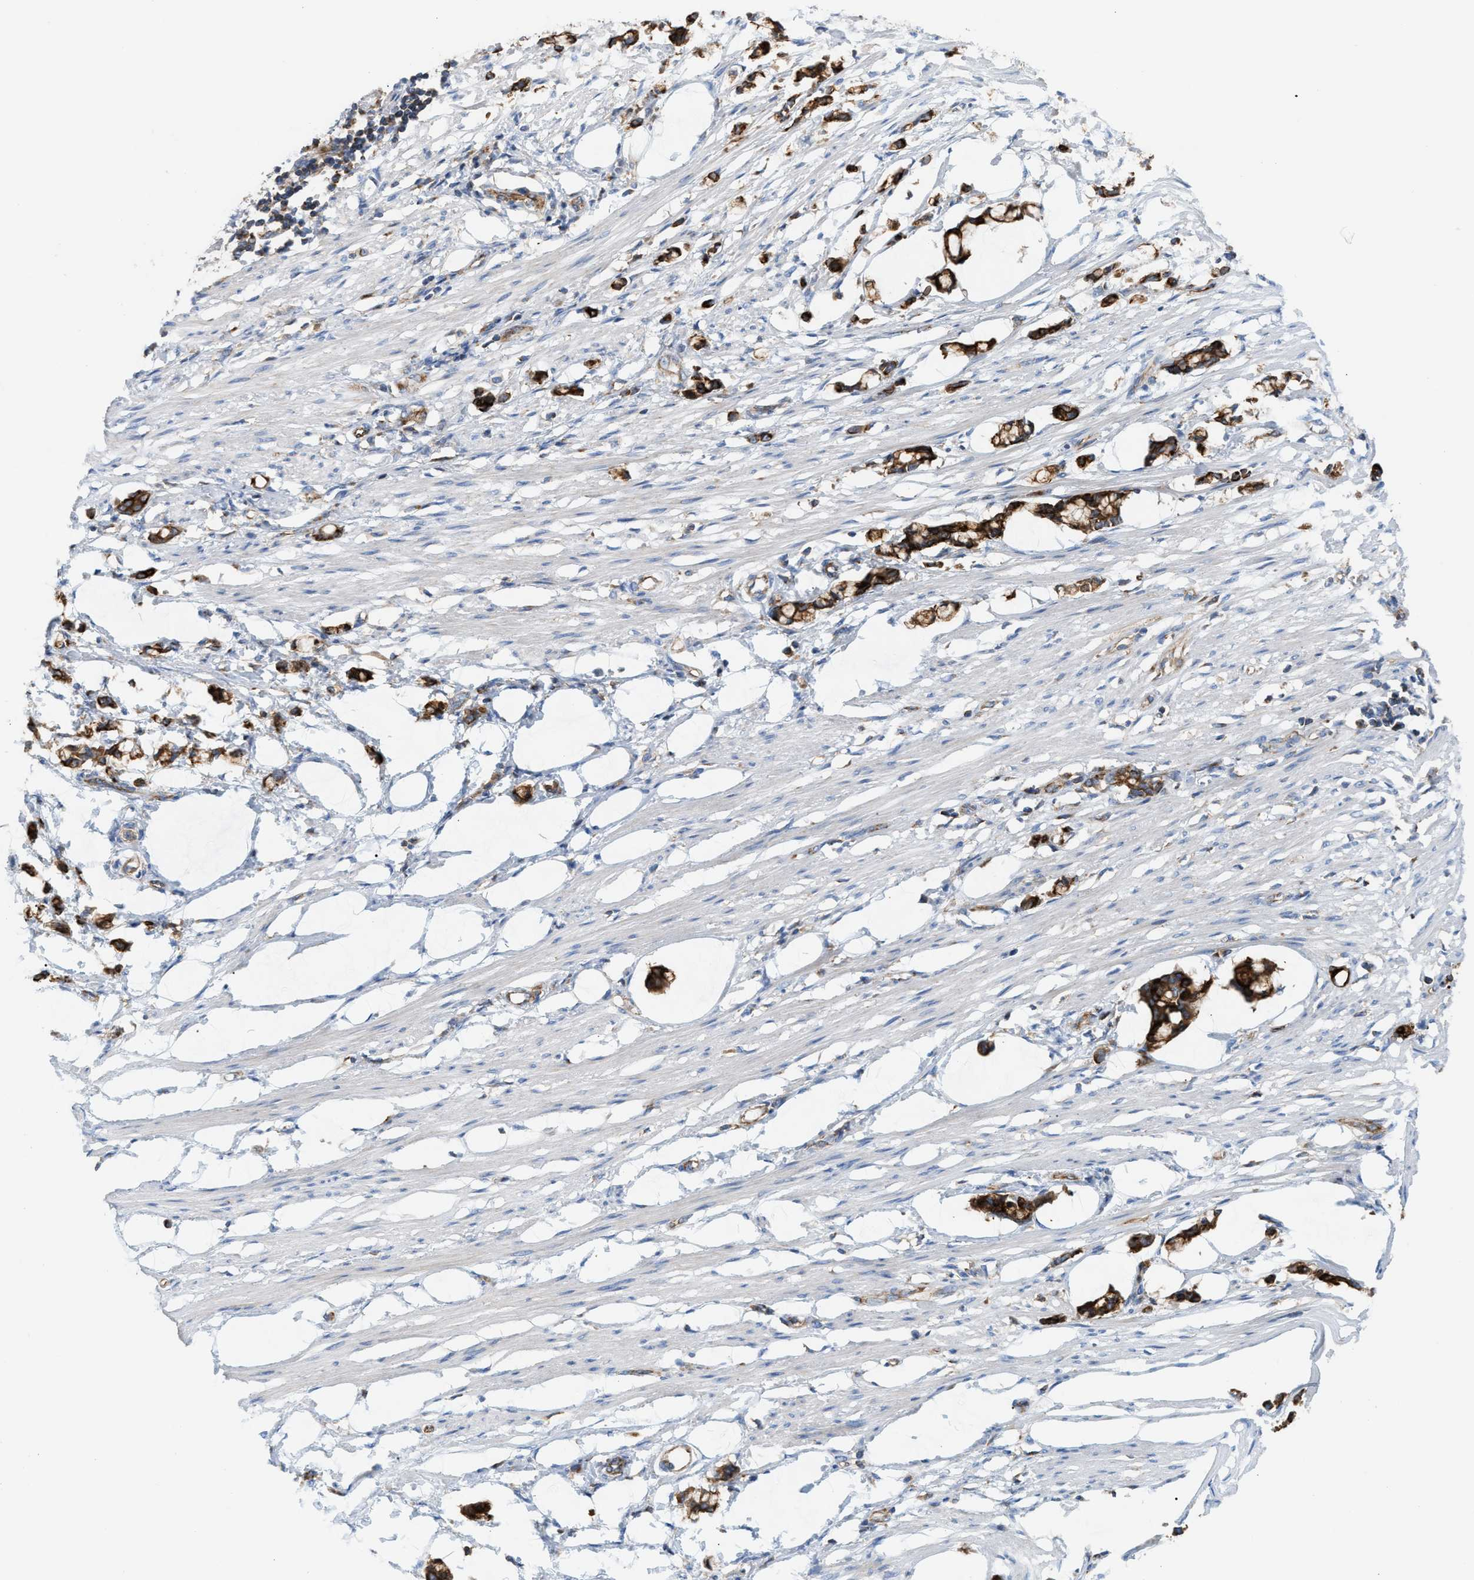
{"staining": {"intensity": "negative", "quantity": "none", "location": "none"}, "tissue": "smooth muscle", "cell_type": "Smooth muscle cells", "image_type": "normal", "snomed": [{"axis": "morphology", "description": "Normal tissue, NOS"}, {"axis": "morphology", "description": "Adenocarcinoma, NOS"}, {"axis": "topography", "description": "Smooth muscle"}, {"axis": "topography", "description": "Colon"}], "caption": "The immunohistochemistry micrograph has no significant staining in smooth muscle cells of smooth muscle.", "gene": "TBC1D15", "patient": {"sex": "male", "age": 14}}